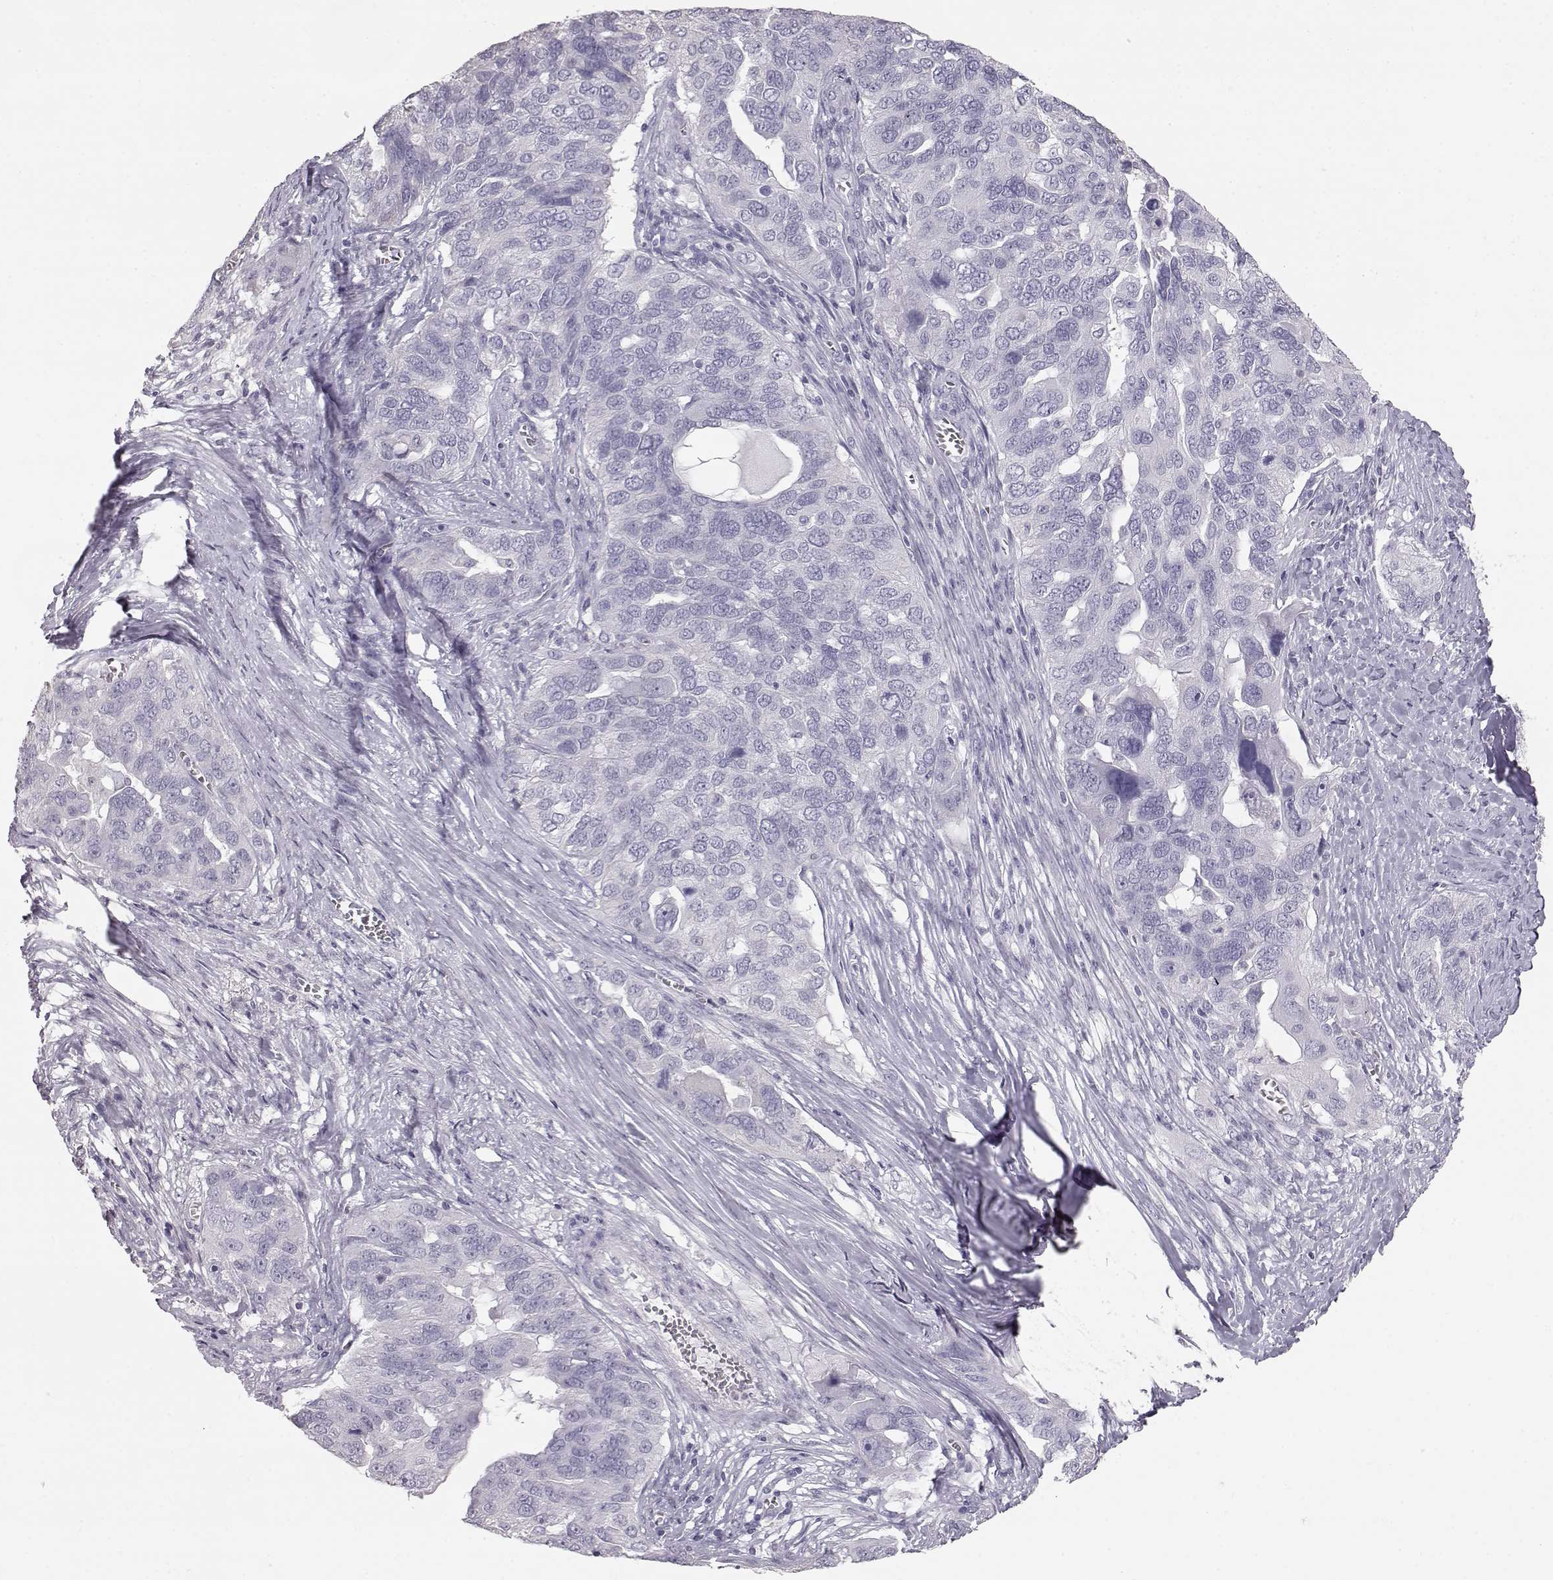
{"staining": {"intensity": "negative", "quantity": "none", "location": "none"}, "tissue": "ovarian cancer", "cell_type": "Tumor cells", "image_type": "cancer", "snomed": [{"axis": "morphology", "description": "Carcinoma, endometroid"}, {"axis": "topography", "description": "Soft tissue"}, {"axis": "topography", "description": "Ovary"}], "caption": "This is an IHC histopathology image of ovarian endometroid carcinoma. There is no positivity in tumor cells.", "gene": "KRT33A", "patient": {"sex": "female", "age": 52}}